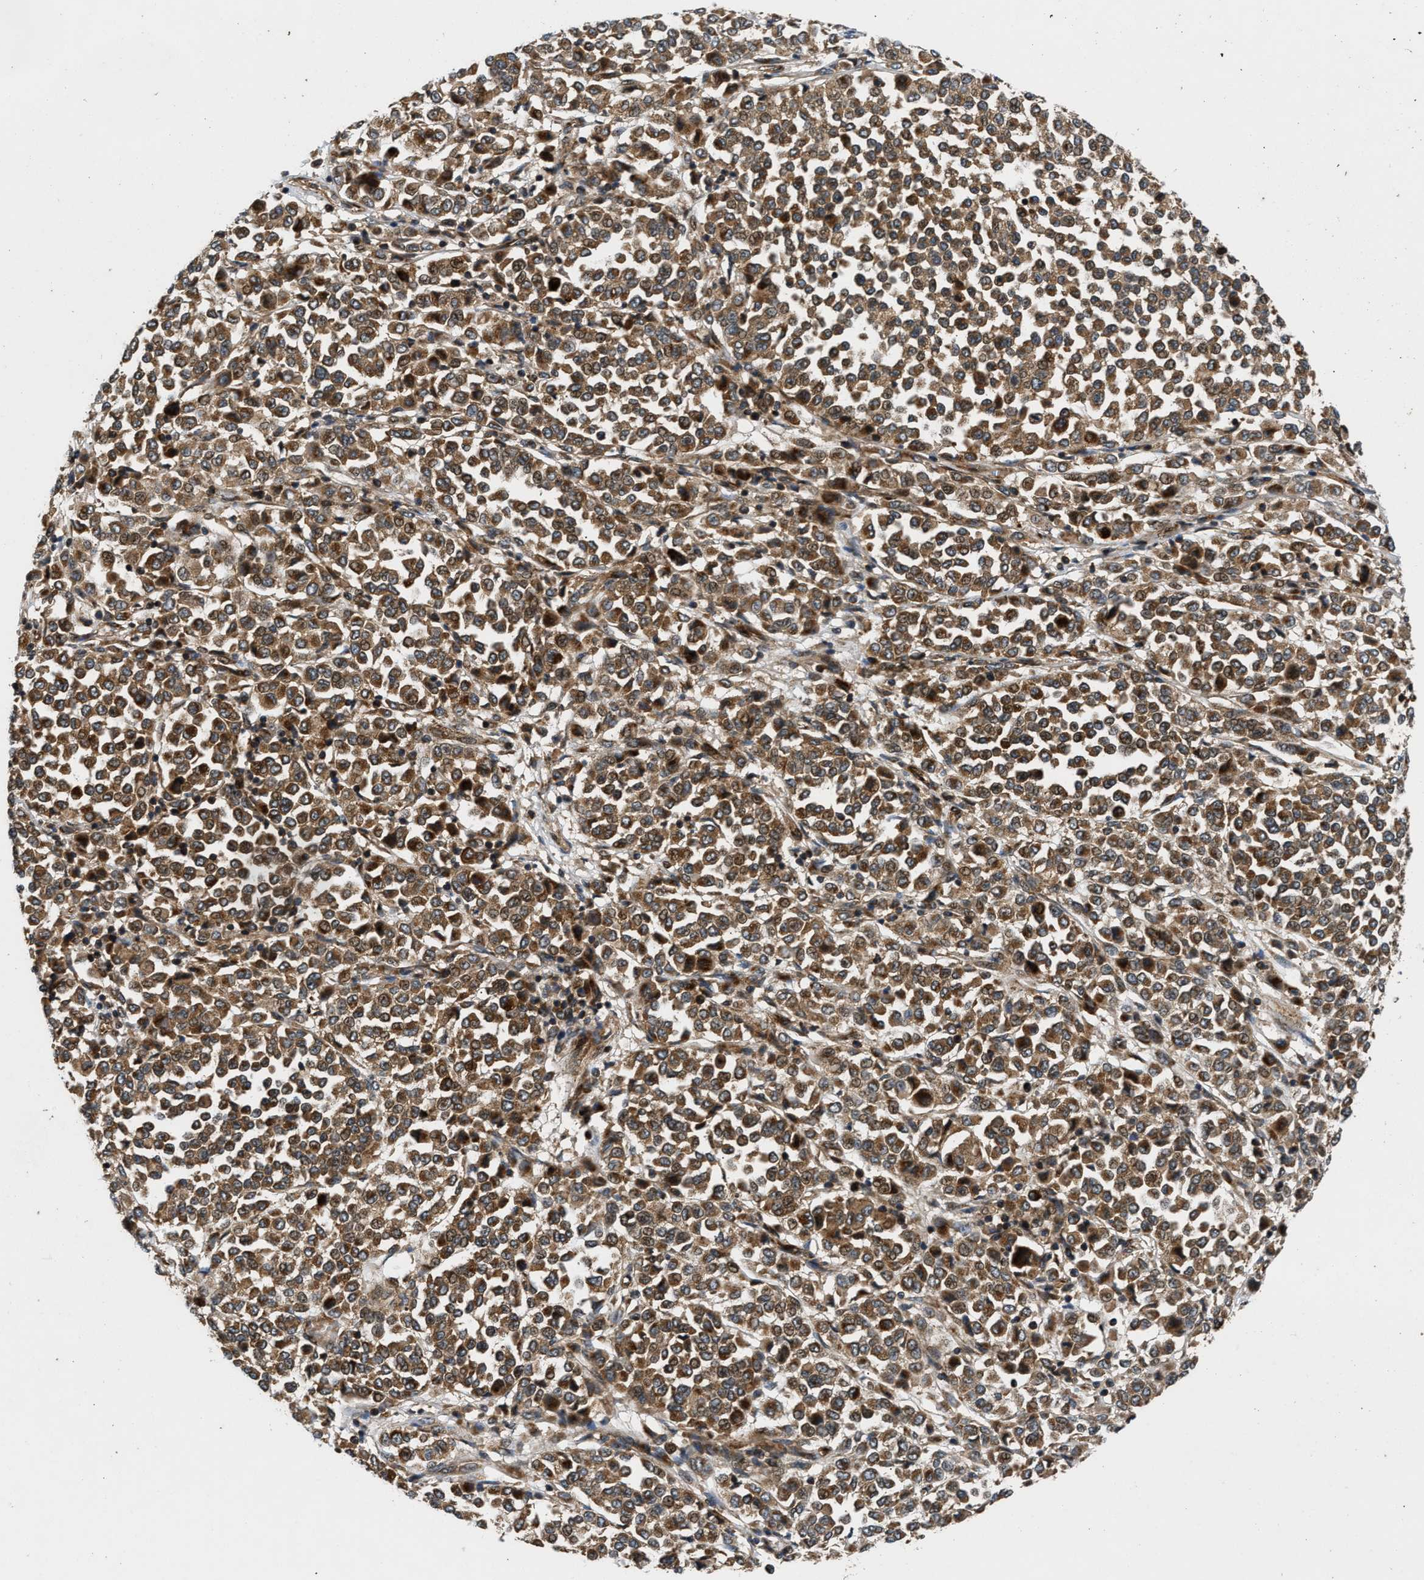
{"staining": {"intensity": "moderate", "quantity": ">75%", "location": "cytoplasmic/membranous"}, "tissue": "melanoma", "cell_type": "Tumor cells", "image_type": "cancer", "snomed": [{"axis": "morphology", "description": "Malignant melanoma, Metastatic site"}, {"axis": "topography", "description": "Pancreas"}], "caption": "A brown stain labels moderate cytoplasmic/membranous expression of a protein in human malignant melanoma (metastatic site) tumor cells.", "gene": "PNPLA8", "patient": {"sex": "female", "age": 30}}